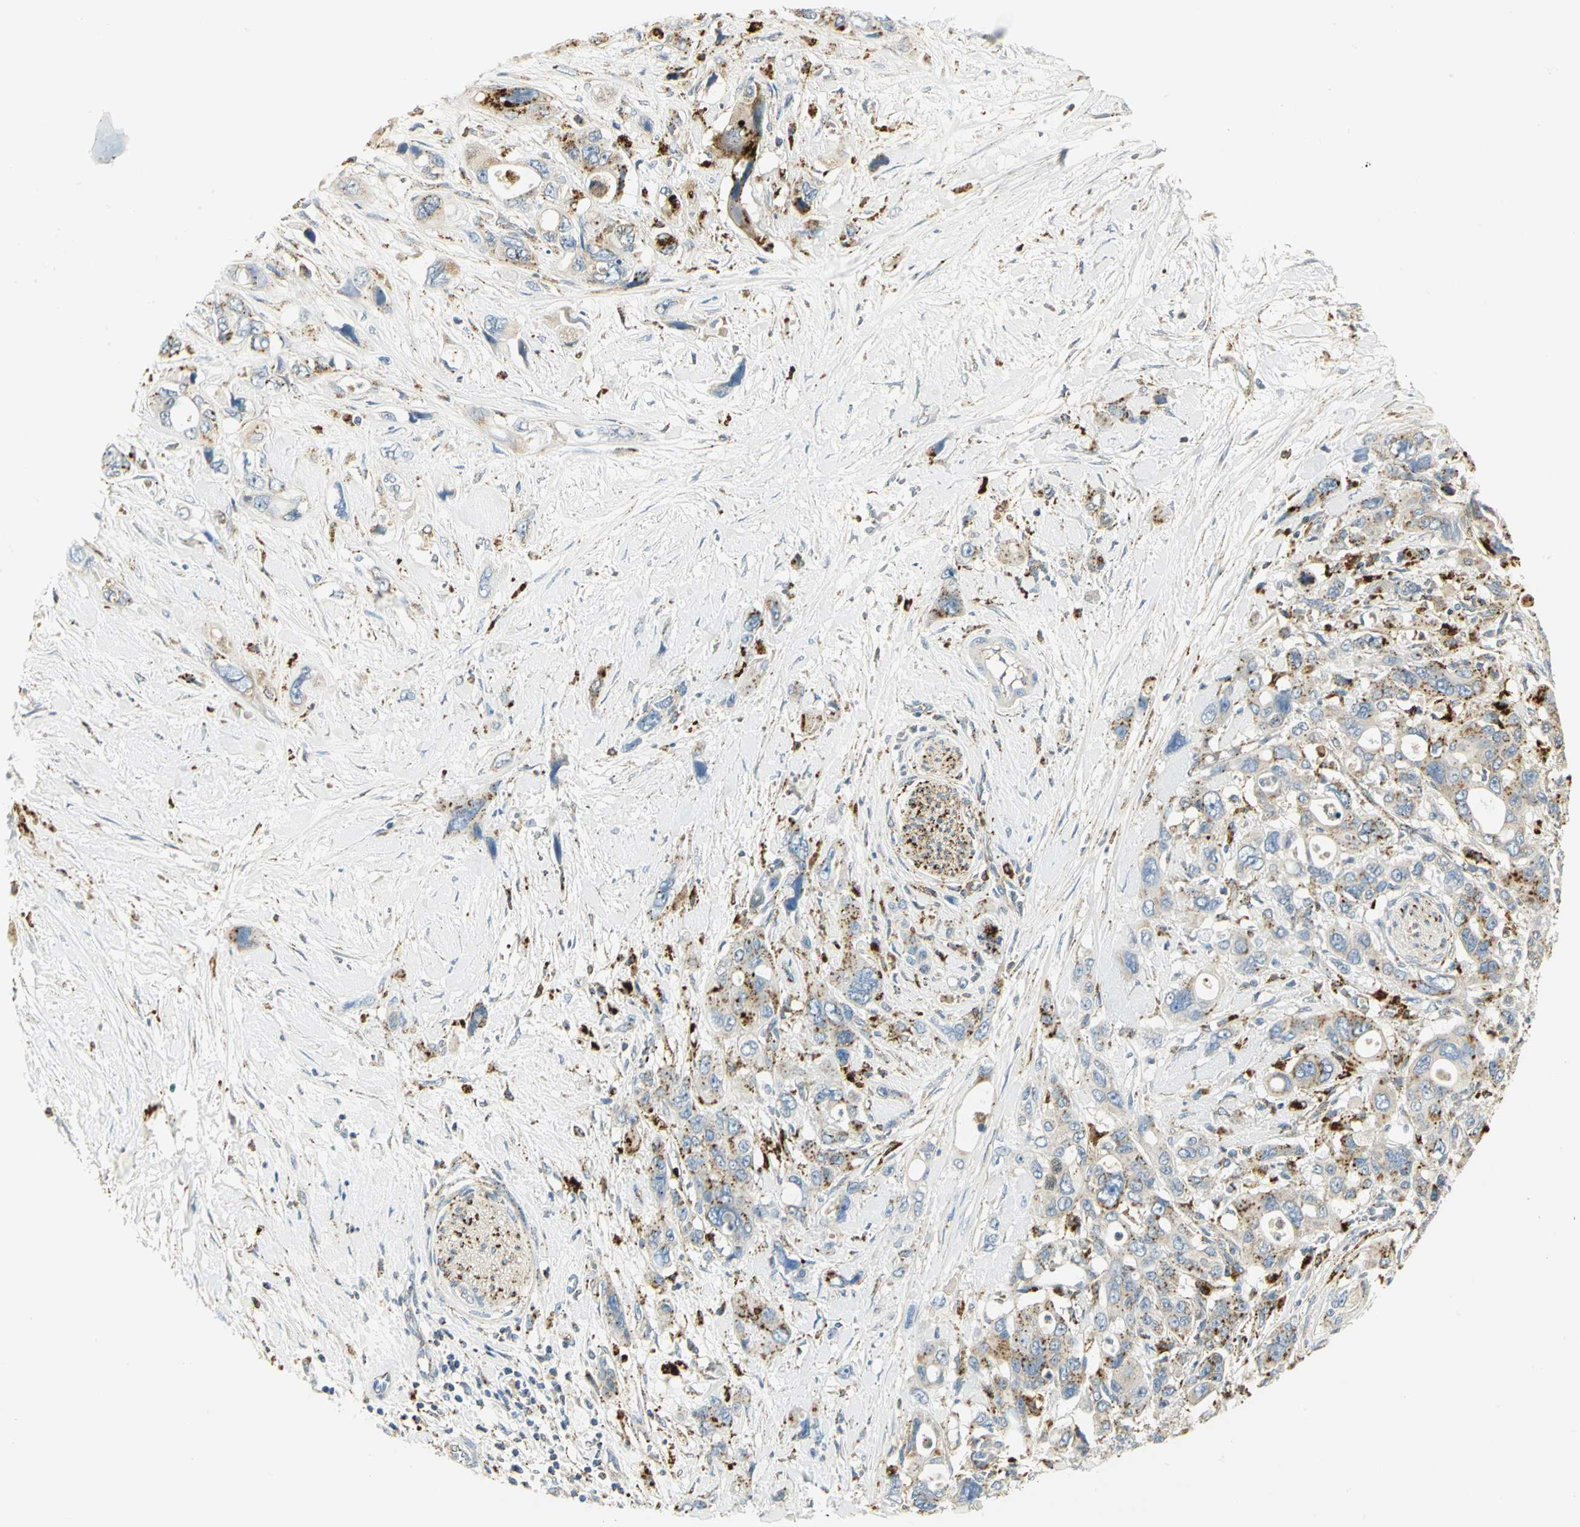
{"staining": {"intensity": "moderate", "quantity": "25%-75%", "location": "cytoplasmic/membranous"}, "tissue": "pancreatic cancer", "cell_type": "Tumor cells", "image_type": "cancer", "snomed": [{"axis": "morphology", "description": "Adenocarcinoma, NOS"}, {"axis": "topography", "description": "Pancreas"}], "caption": "This image displays immunohistochemistry staining of human pancreatic cancer (adenocarcinoma), with medium moderate cytoplasmic/membranous positivity in approximately 25%-75% of tumor cells.", "gene": "ARSA", "patient": {"sex": "male", "age": 46}}